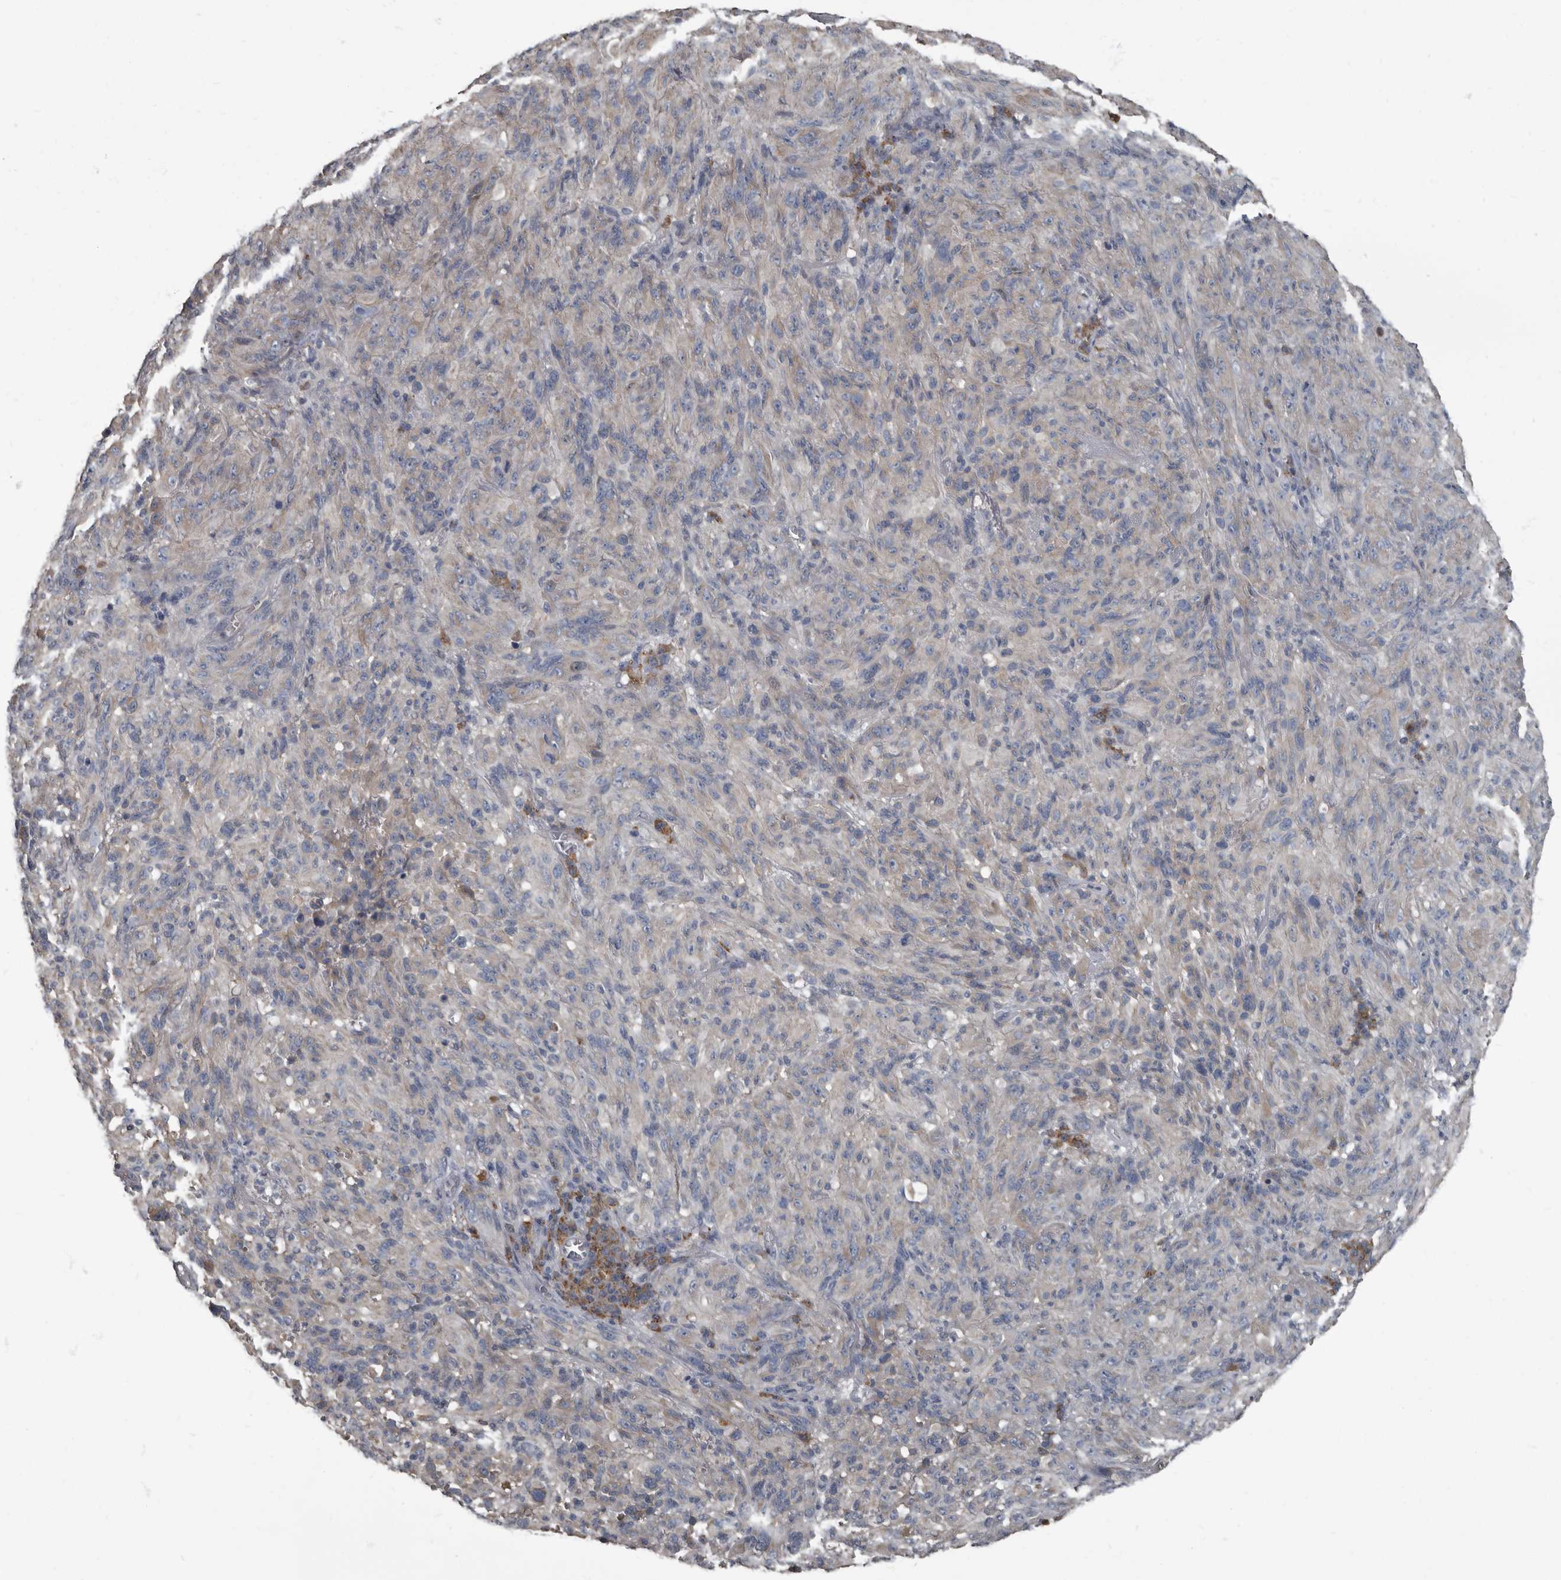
{"staining": {"intensity": "negative", "quantity": "none", "location": "none"}, "tissue": "melanoma", "cell_type": "Tumor cells", "image_type": "cancer", "snomed": [{"axis": "morphology", "description": "Malignant melanoma, NOS"}, {"axis": "topography", "description": "Skin of head"}], "caption": "This is an immunohistochemistry image of human melanoma. There is no staining in tumor cells.", "gene": "TPD52L1", "patient": {"sex": "male", "age": 96}}